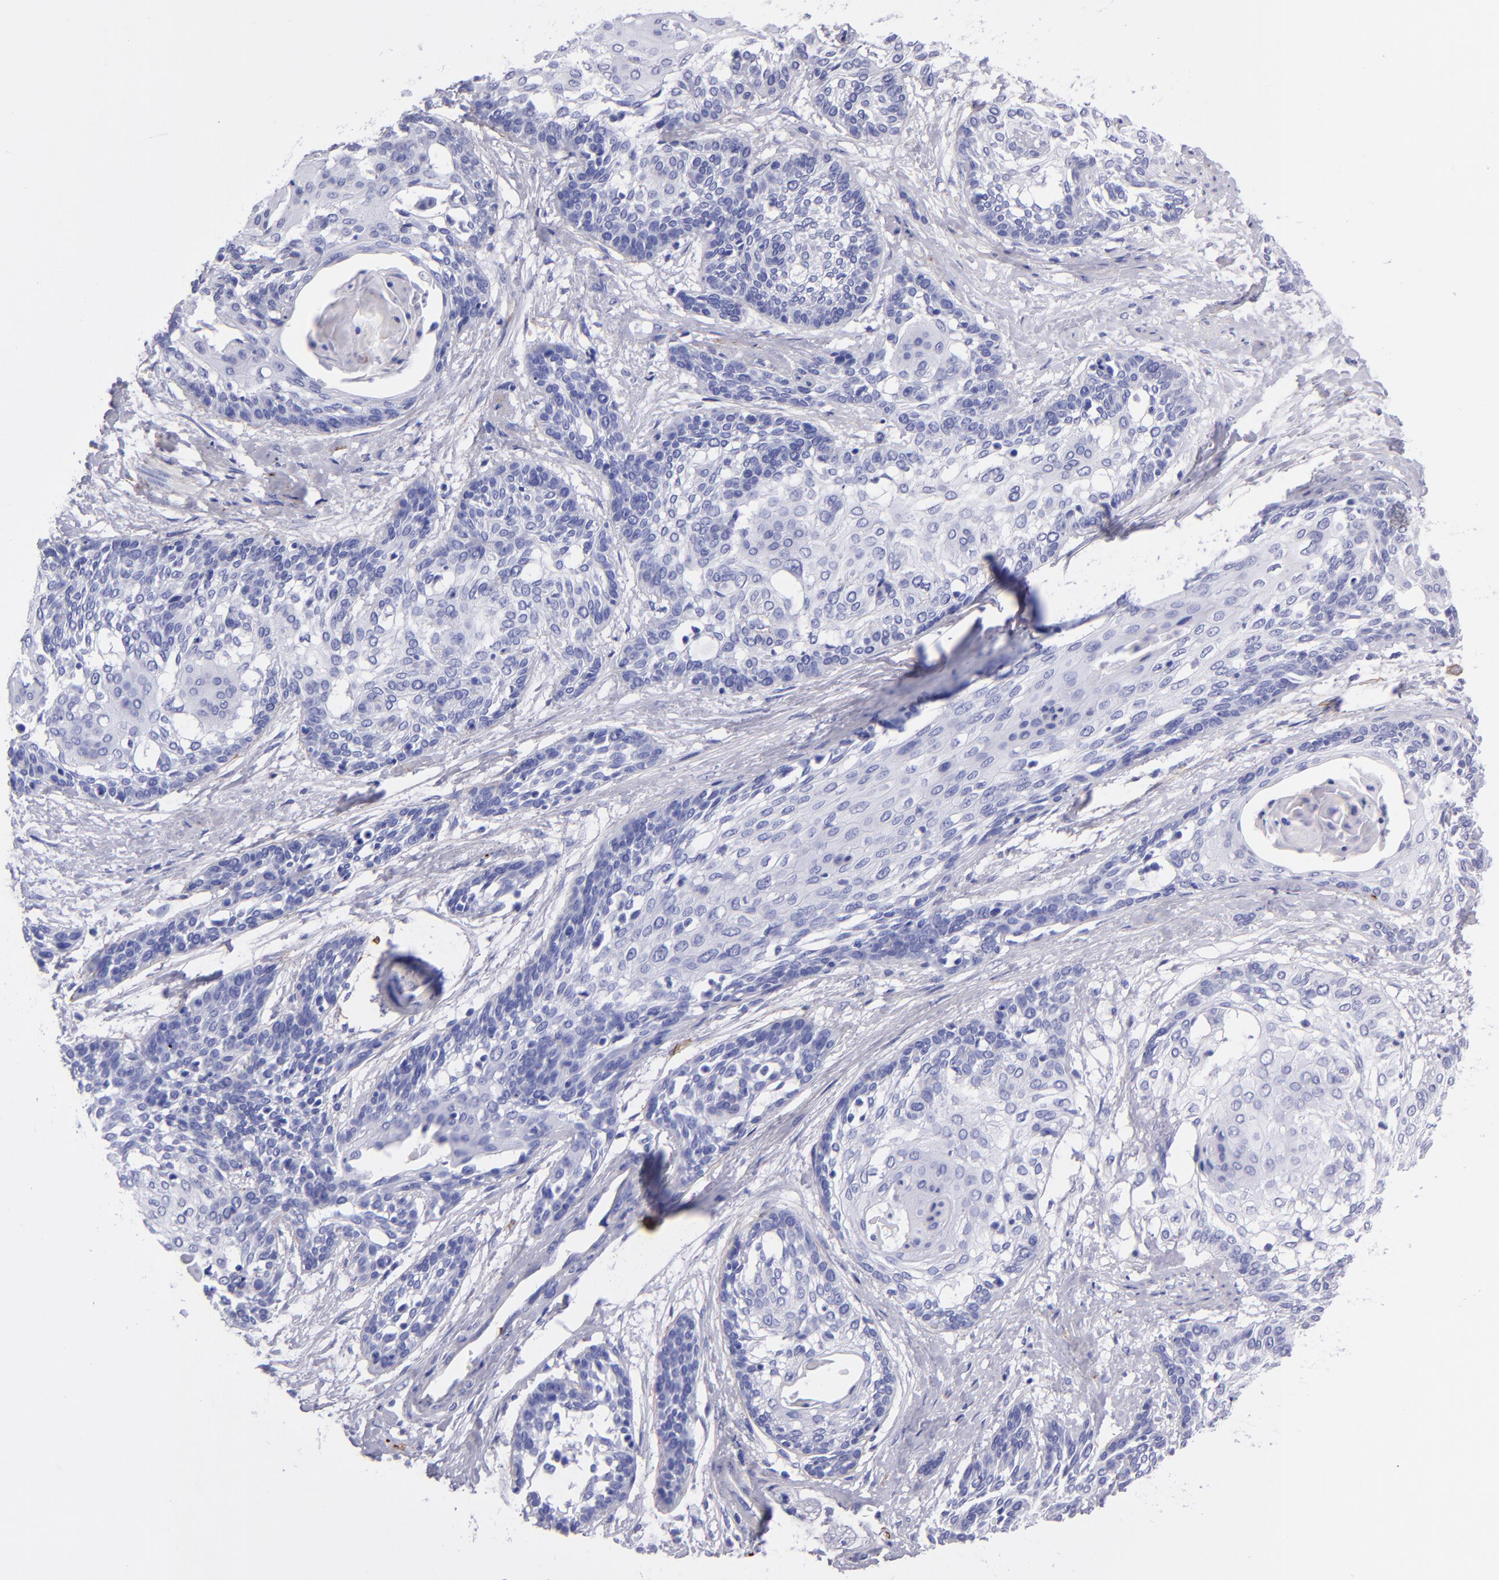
{"staining": {"intensity": "negative", "quantity": "none", "location": "none"}, "tissue": "cervical cancer", "cell_type": "Tumor cells", "image_type": "cancer", "snomed": [{"axis": "morphology", "description": "Squamous cell carcinoma, NOS"}, {"axis": "topography", "description": "Cervix"}], "caption": "An IHC micrograph of squamous cell carcinoma (cervical) is shown. There is no staining in tumor cells of squamous cell carcinoma (cervical).", "gene": "EFCAB13", "patient": {"sex": "female", "age": 57}}